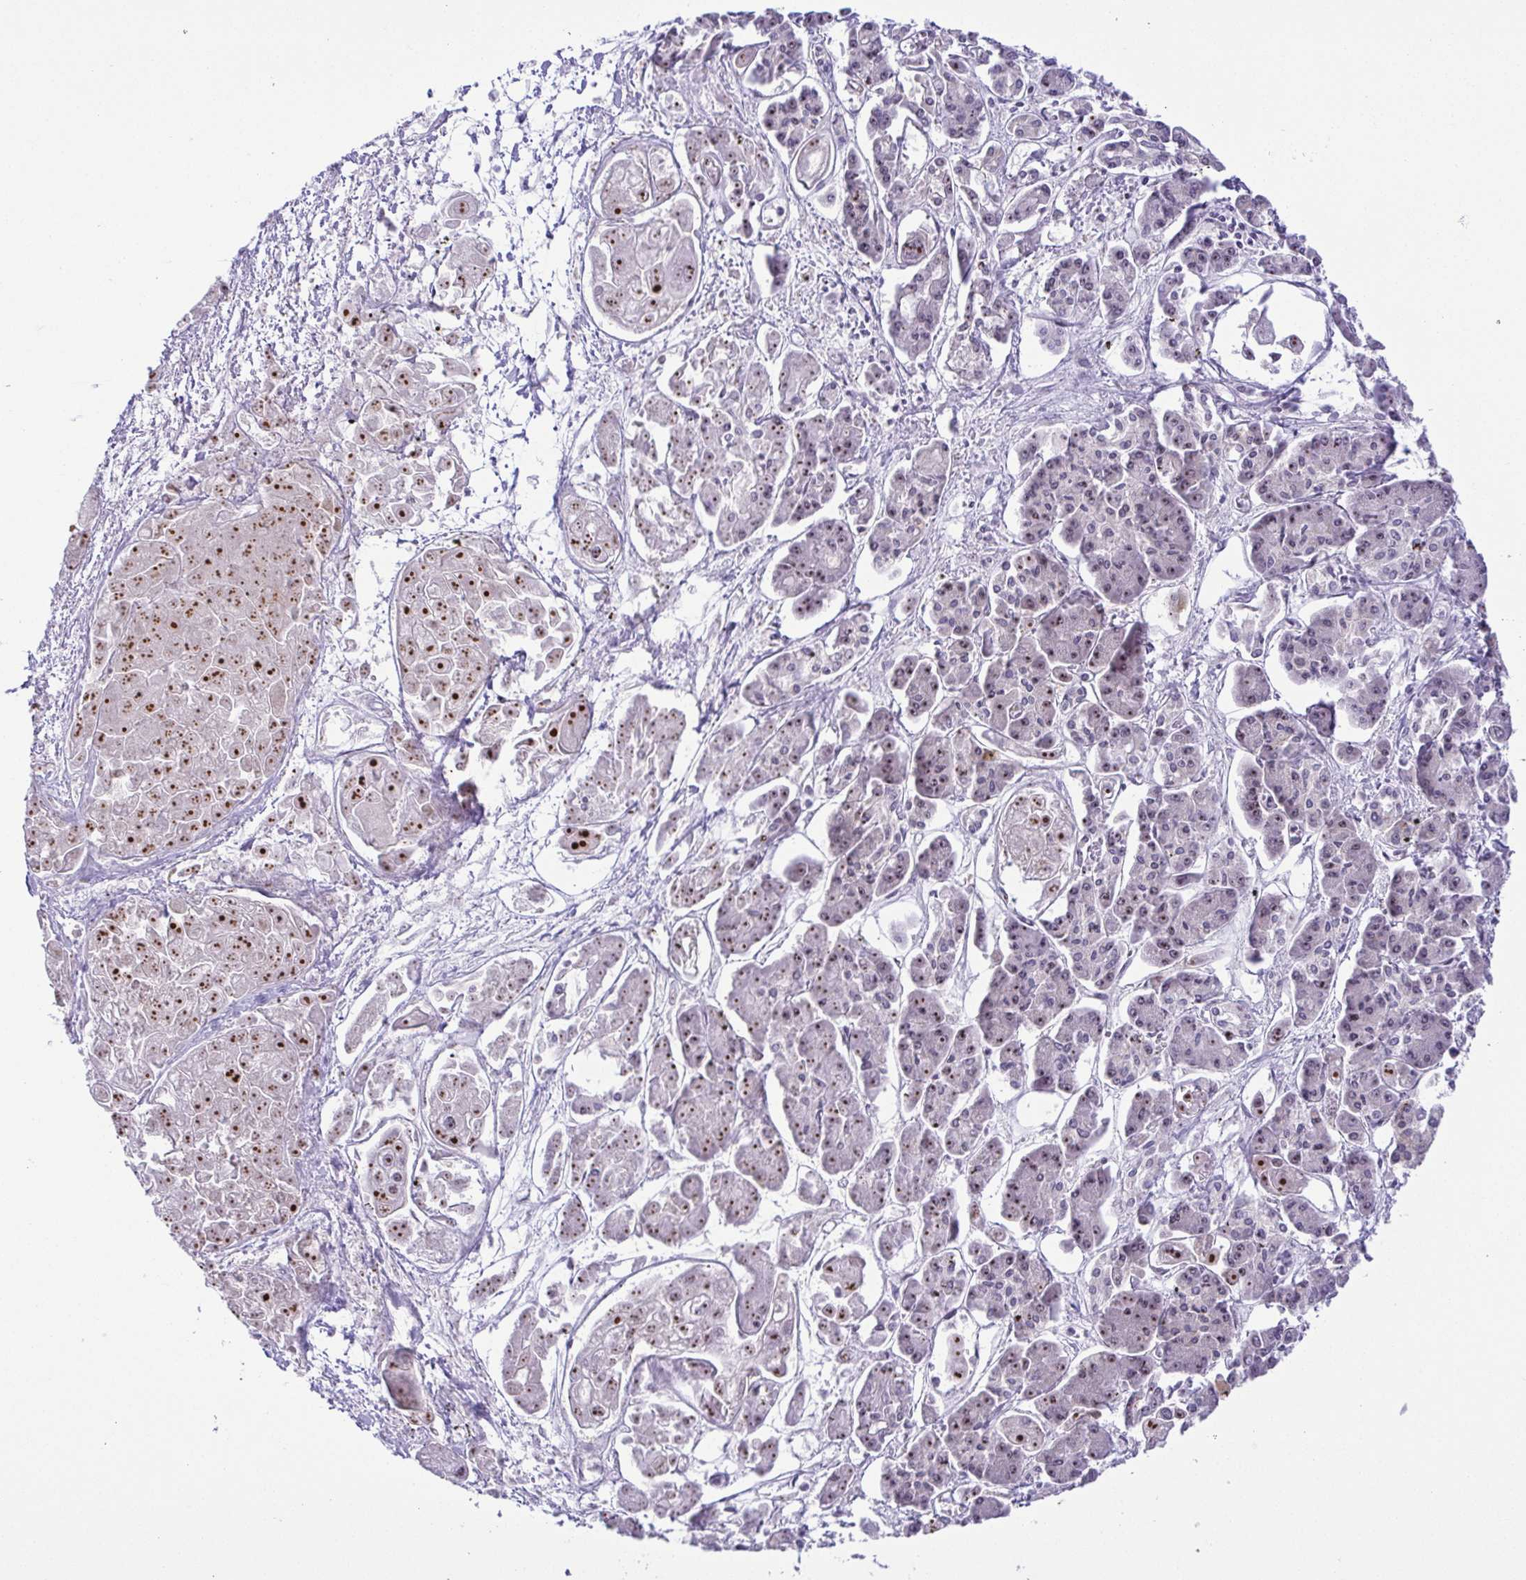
{"staining": {"intensity": "moderate", "quantity": ">75%", "location": "nuclear"}, "tissue": "pancreatic cancer", "cell_type": "Tumor cells", "image_type": "cancer", "snomed": [{"axis": "morphology", "description": "Adenocarcinoma, NOS"}, {"axis": "topography", "description": "Pancreas"}], "caption": "Pancreatic cancer stained for a protein (brown) reveals moderate nuclear positive staining in about >75% of tumor cells.", "gene": "RSL24D1", "patient": {"sex": "male", "age": 85}}